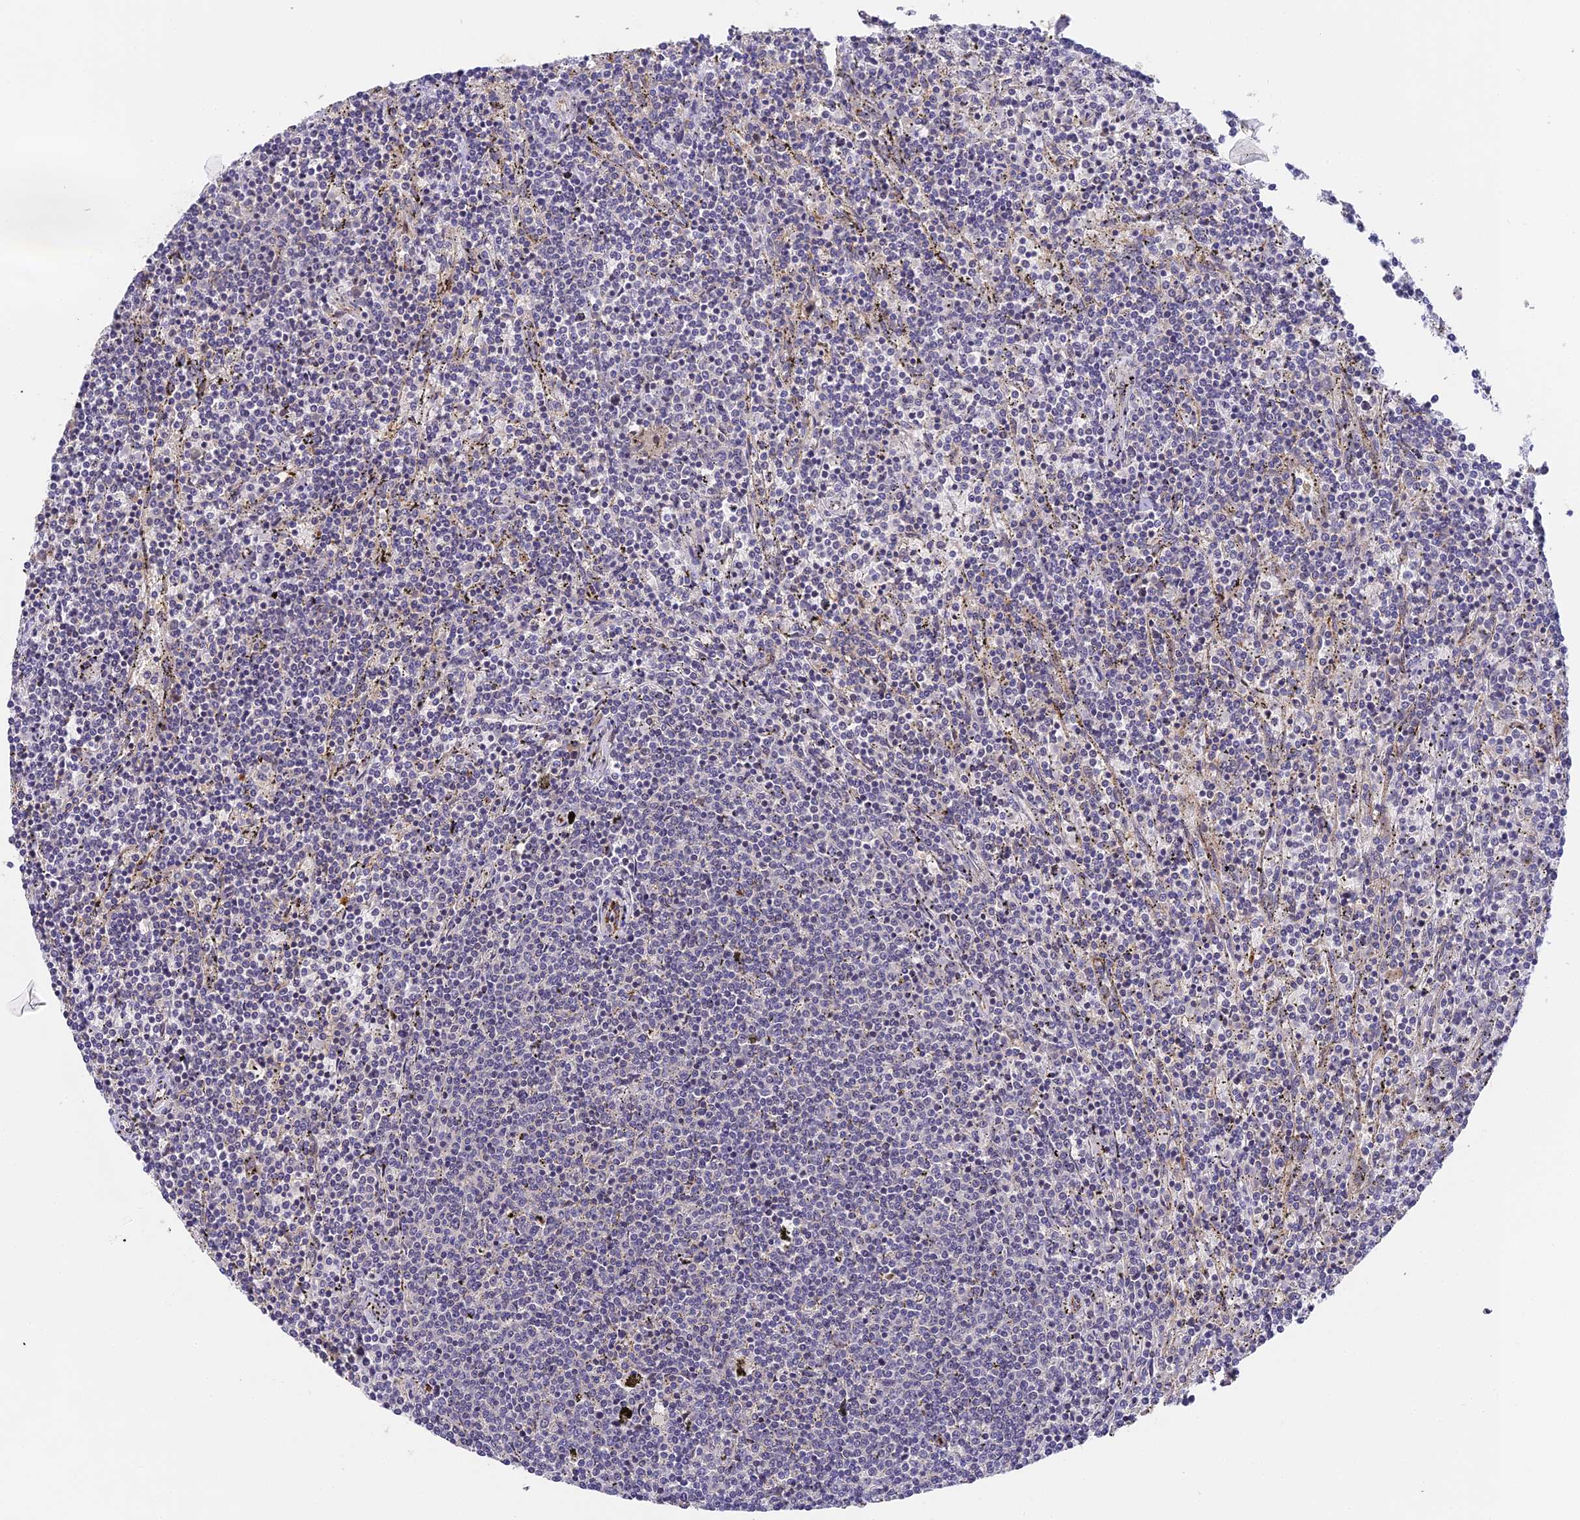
{"staining": {"intensity": "negative", "quantity": "none", "location": "none"}, "tissue": "lymphoma", "cell_type": "Tumor cells", "image_type": "cancer", "snomed": [{"axis": "morphology", "description": "Malignant lymphoma, non-Hodgkin's type, Low grade"}, {"axis": "topography", "description": "Spleen"}], "caption": "IHC micrograph of lymphoma stained for a protein (brown), which displays no staining in tumor cells.", "gene": "DNAAF10", "patient": {"sex": "female", "age": 50}}